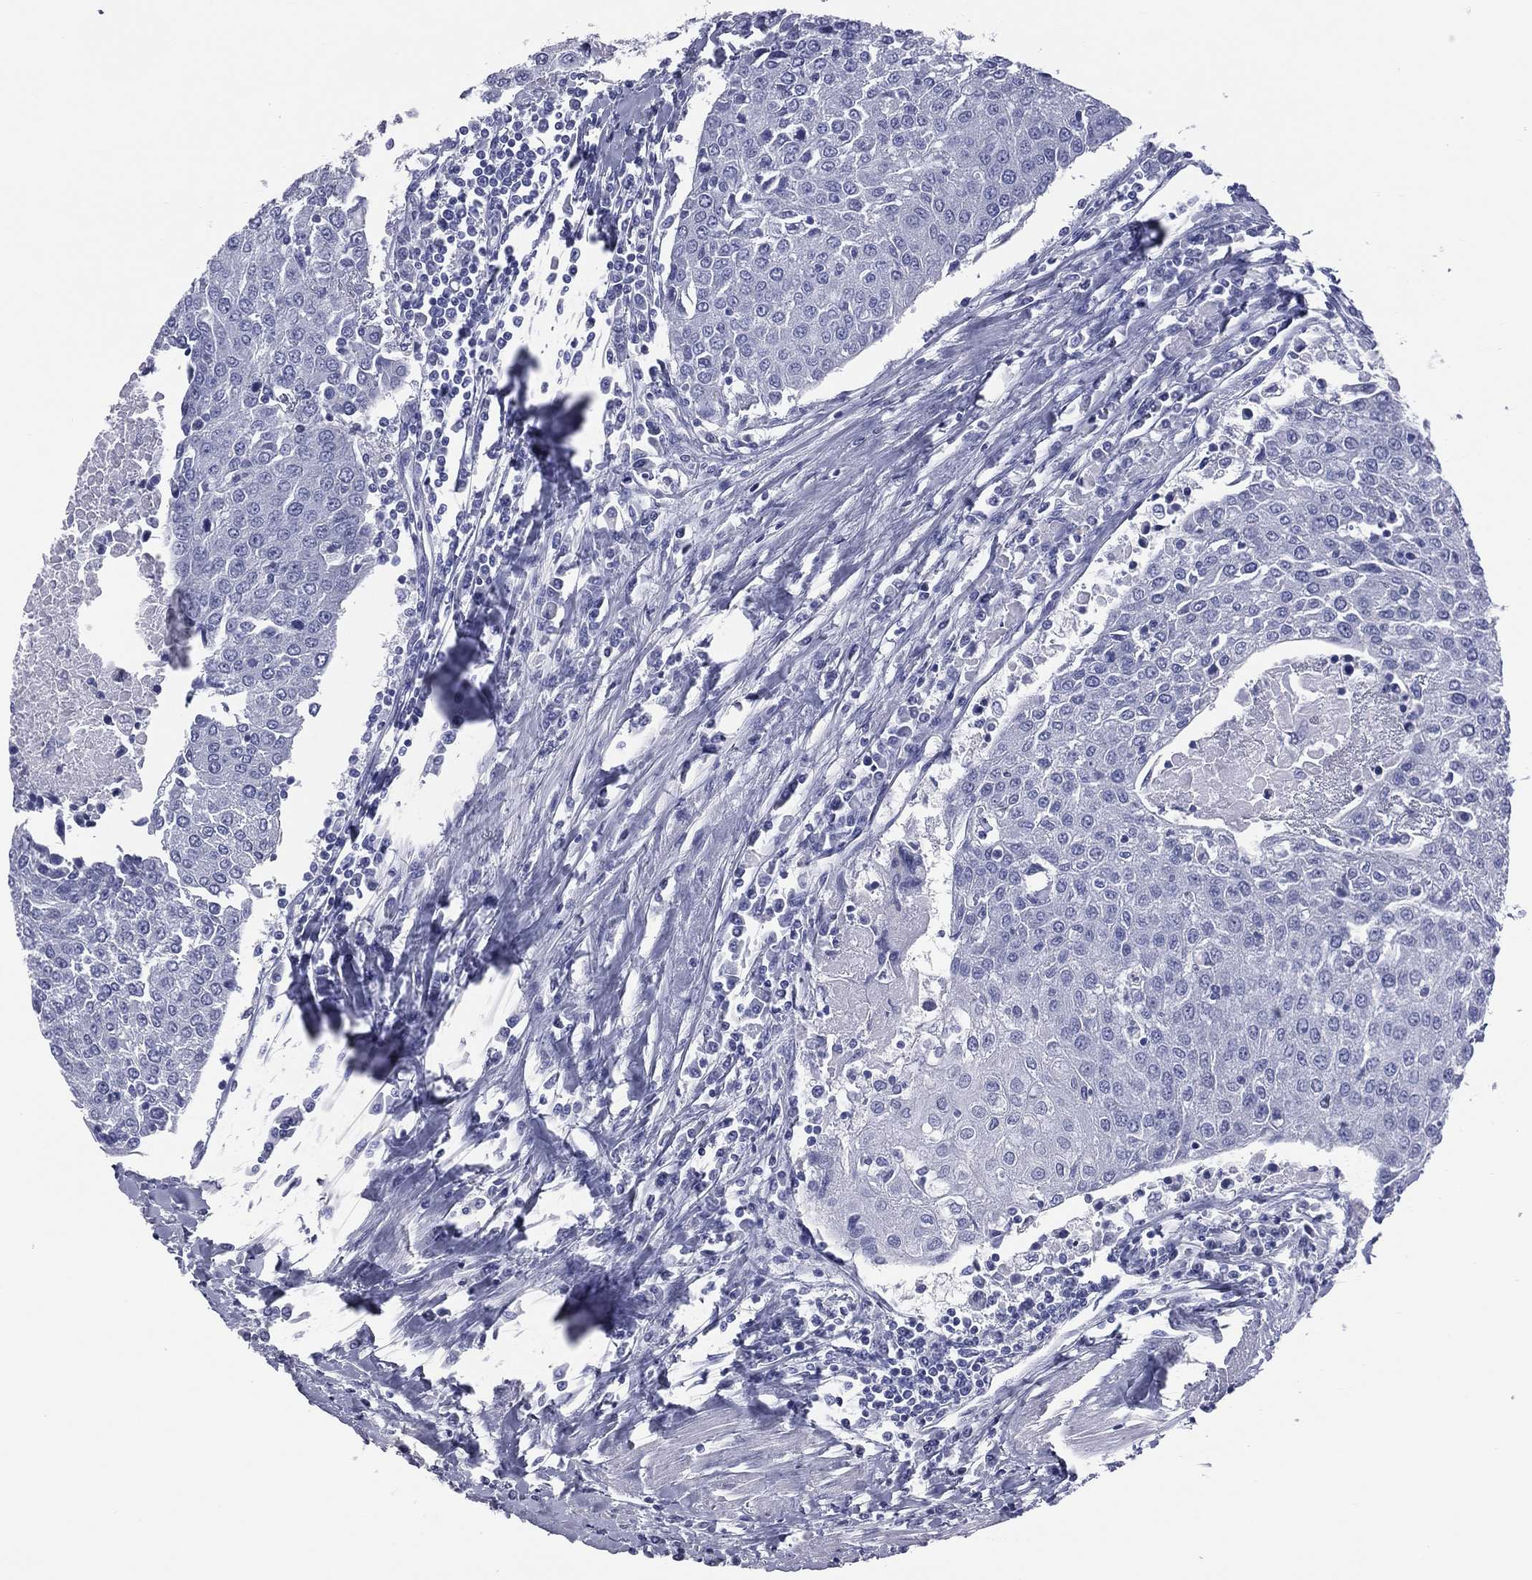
{"staining": {"intensity": "negative", "quantity": "none", "location": "none"}, "tissue": "urothelial cancer", "cell_type": "Tumor cells", "image_type": "cancer", "snomed": [{"axis": "morphology", "description": "Urothelial carcinoma, High grade"}, {"axis": "topography", "description": "Urinary bladder"}], "caption": "Tumor cells show no significant staining in high-grade urothelial carcinoma. (DAB (3,3'-diaminobenzidine) immunohistochemistry visualized using brightfield microscopy, high magnification).", "gene": "MLN", "patient": {"sex": "female", "age": 85}}